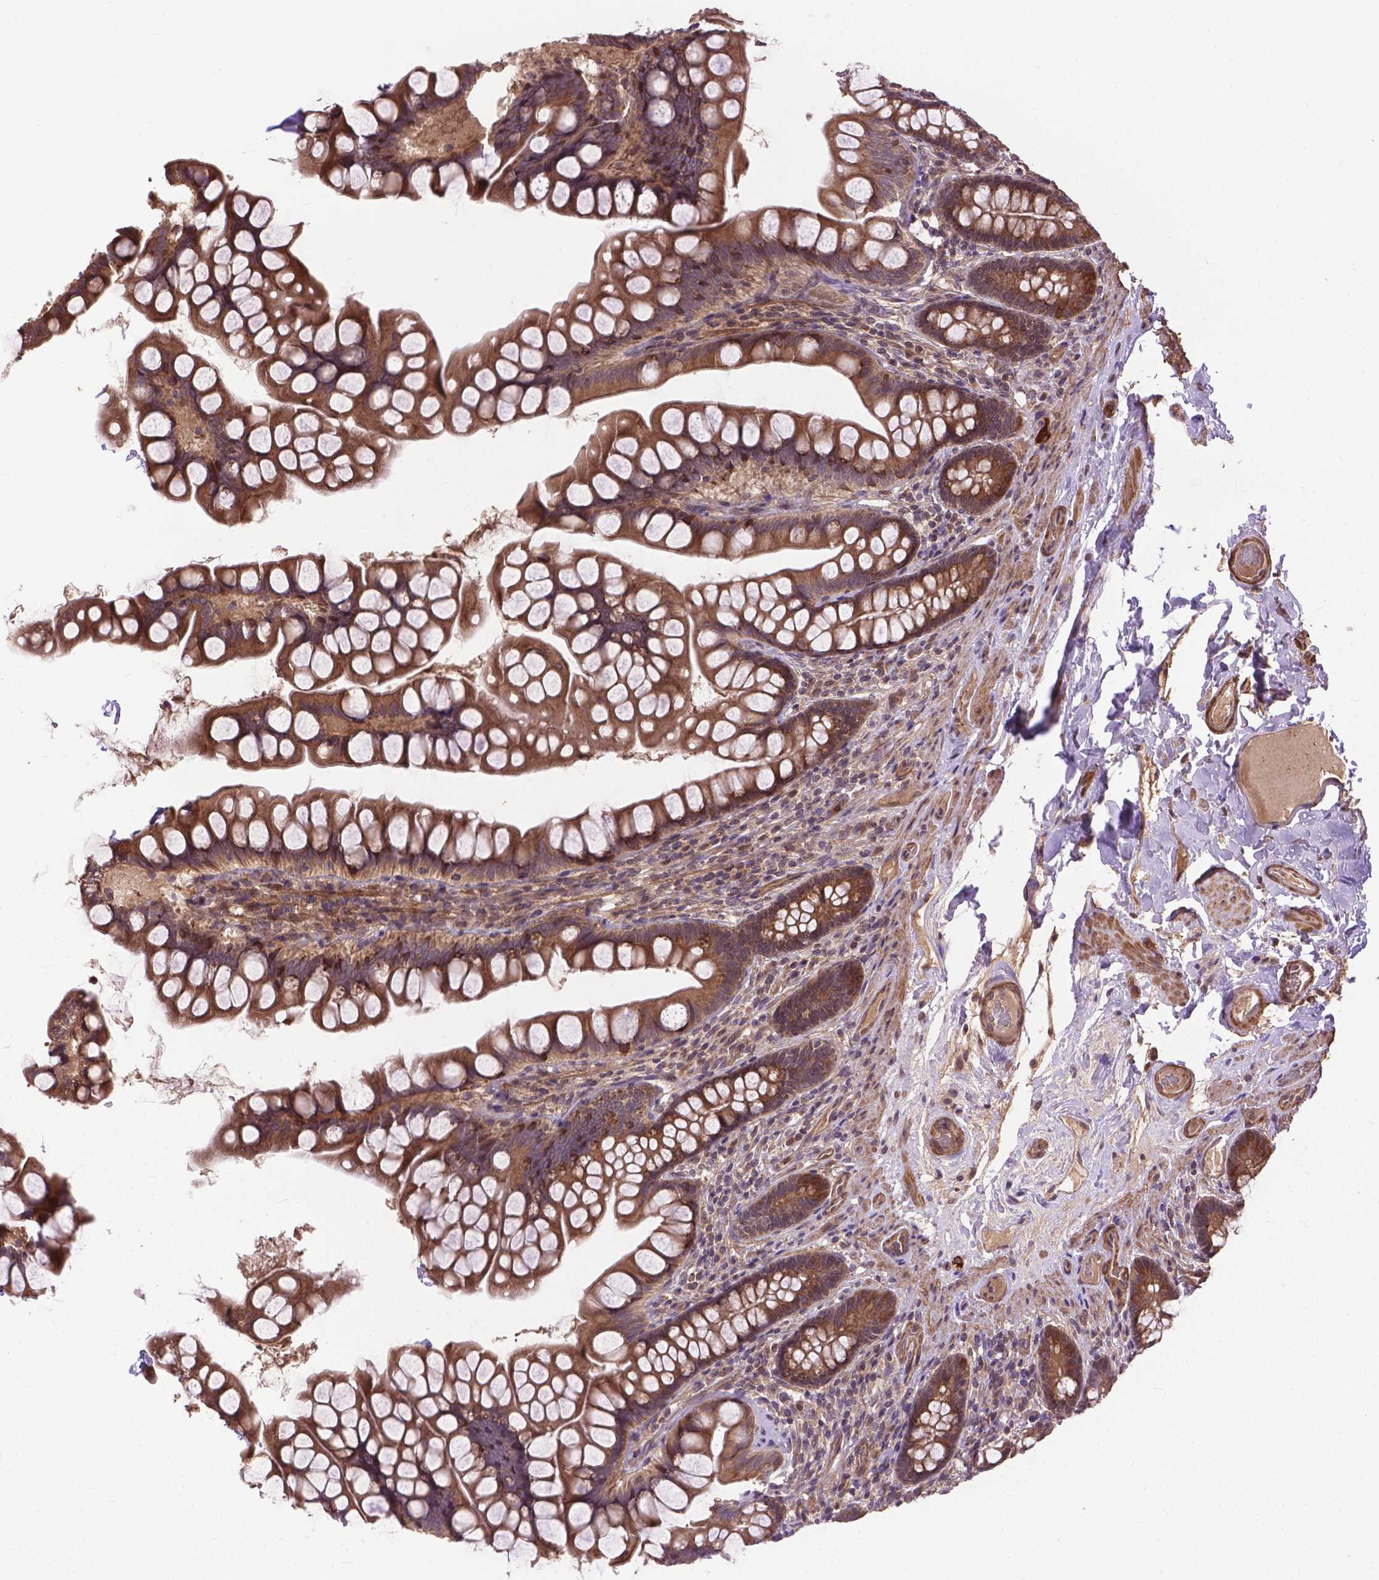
{"staining": {"intensity": "strong", "quantity": ">75%", "location": "cytoplasmic/membranous"}, "tissue": "small intestine", "cell_type": "Glandular cells", "image_type": "normal", "snomed": [{"axis": "morphology", "description": "Normal tissue, NOS"}, {"axis": "topography", "description": "Small intestine"}], "caption": "This photomicrograph displays IHC staining of benign human small intestine, with high strong cytoplasmic/membranous staining in approximately >75% of glandular cells.", "gene": "ZNF616", "patient": {"sex": "male", "age": 70}}